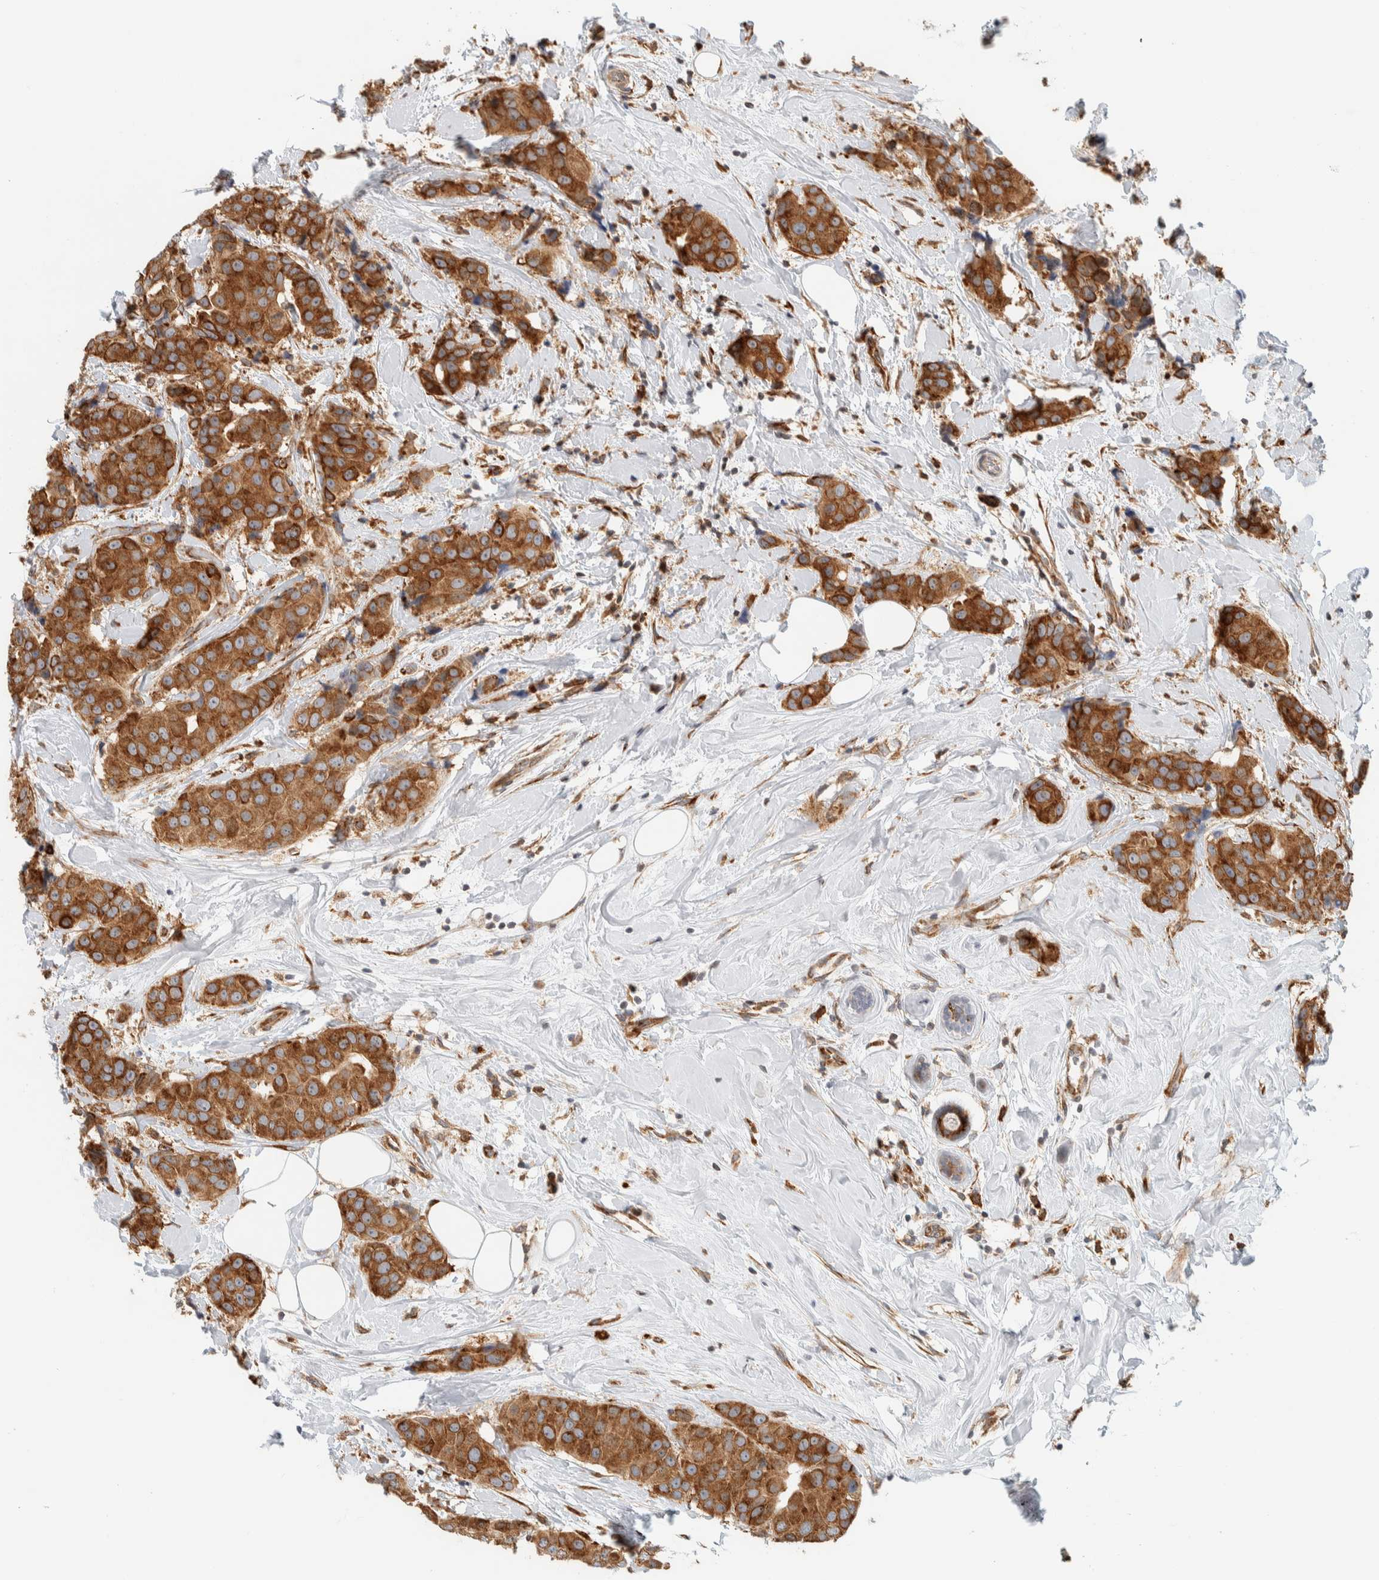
{"staining": {"intensity": "strong", "quantity": ">75%", "location": "cytoplasmic/membranous"}, "tissue": "breast cancer", "cell_type": "Tumor cells", "image_type": "cancer", "snomed": [{"axis": "morphology", "description": "Normal tissue, NOS"}, {"axis": "morphology", "description": "Duct carcinoma"}, {"axis": "topography", "description": "Breast"}], "caption": "IHC histopathology image of breast cancer stained for a protein (brown), which exhibits high levels of strong cytoplasmic/membranous staining in about >75% of tumor cells.", "gene": "LLGL2", "patient": {"sex": "female", "age": 39}}